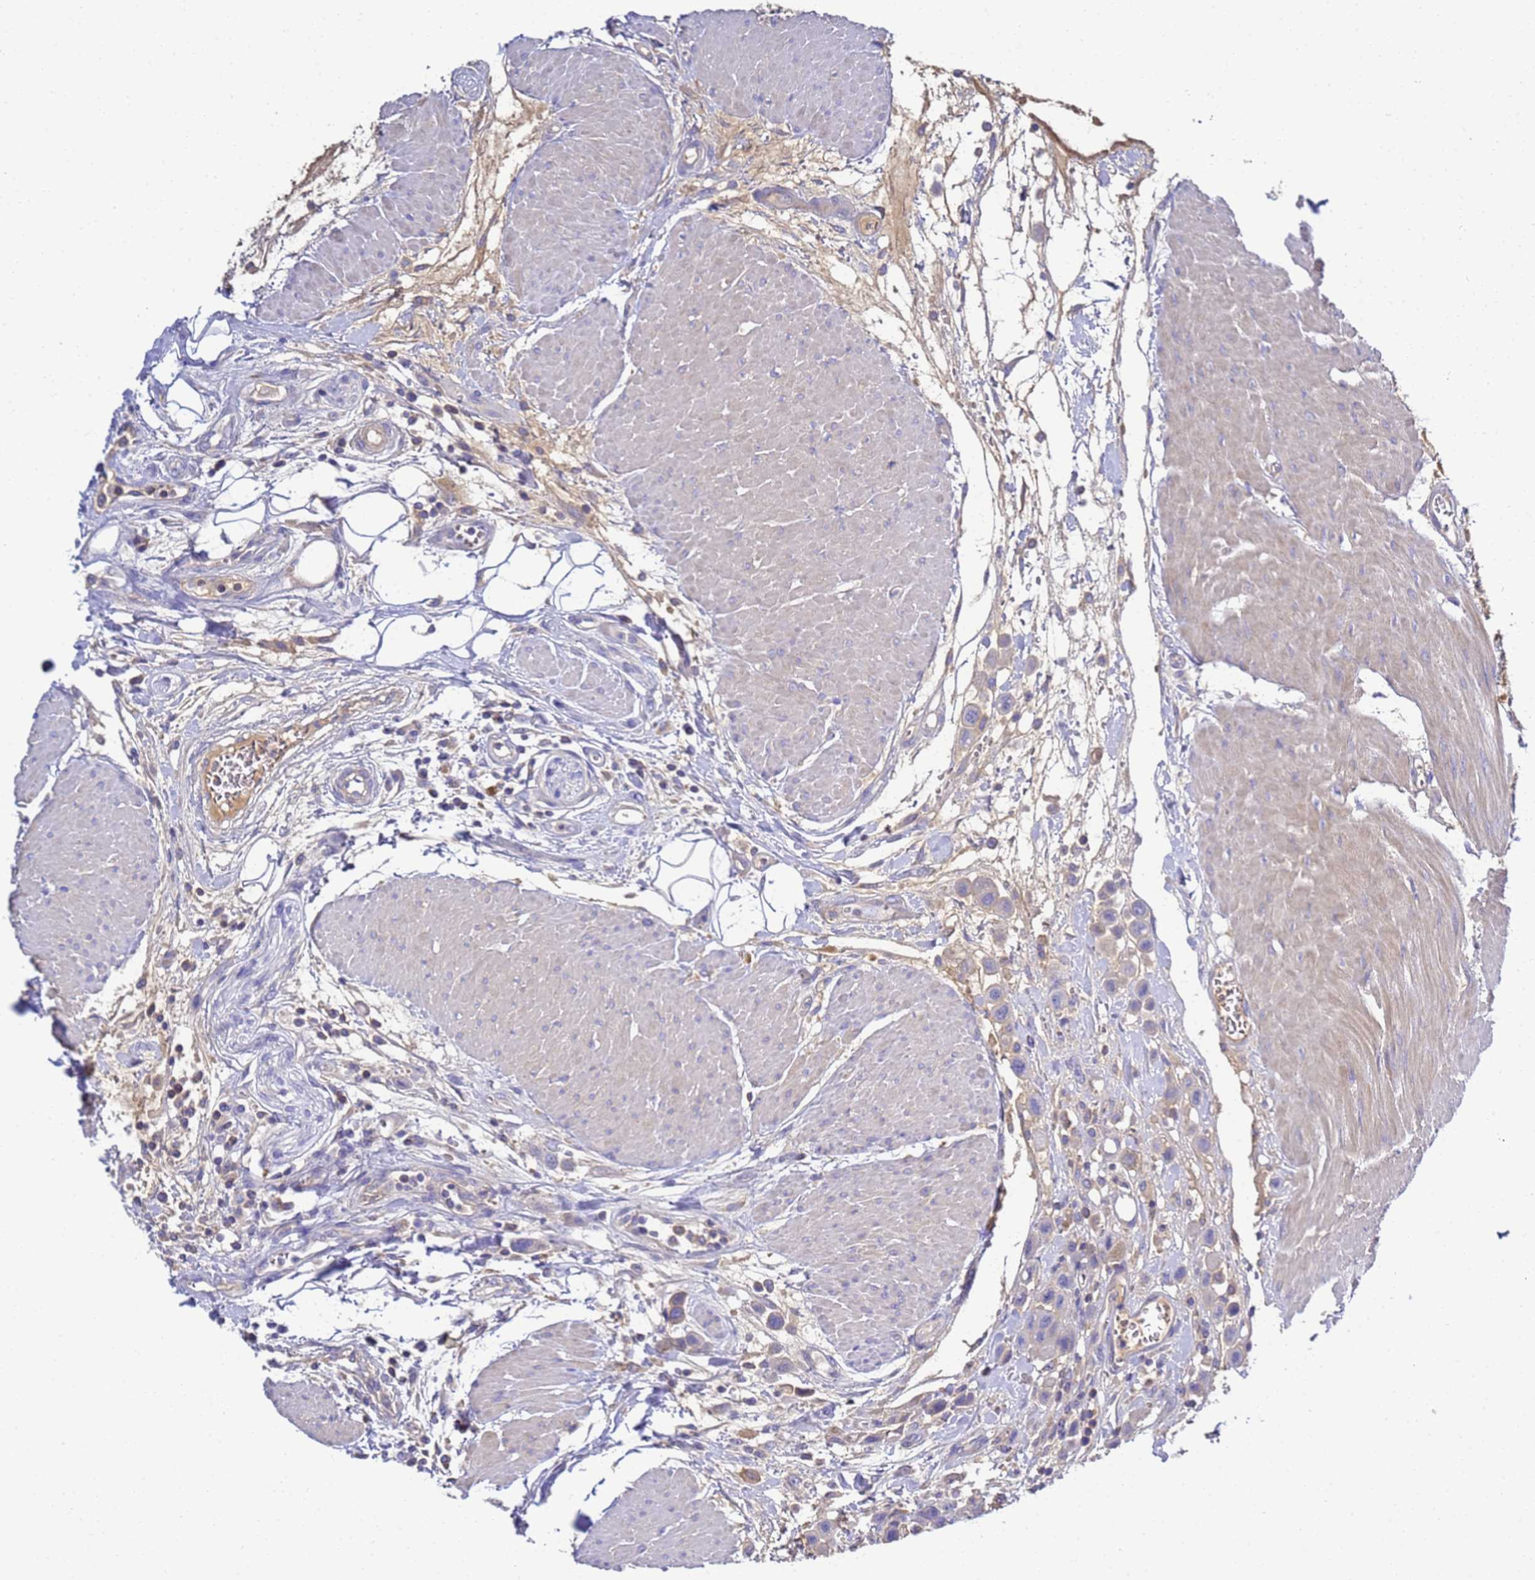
{"staining": {"intensity": "negative", "quantity": "none", "location": "none"}, "tissue": "urothelial cancer", "cell_type": "Tumor cells", "image_type": "cancer", "snomed": [{"axis": "morphology", "description": "Urothelial carcinoma, High grade"}, {"axis": "topography", "description": "Urinary bladder"}], "caption": "Protein analysis of urothelial cancer displays no significant expression in tumor cells.", "gene": "TBCD", "patient": {"sex": "male", "age": 50}}